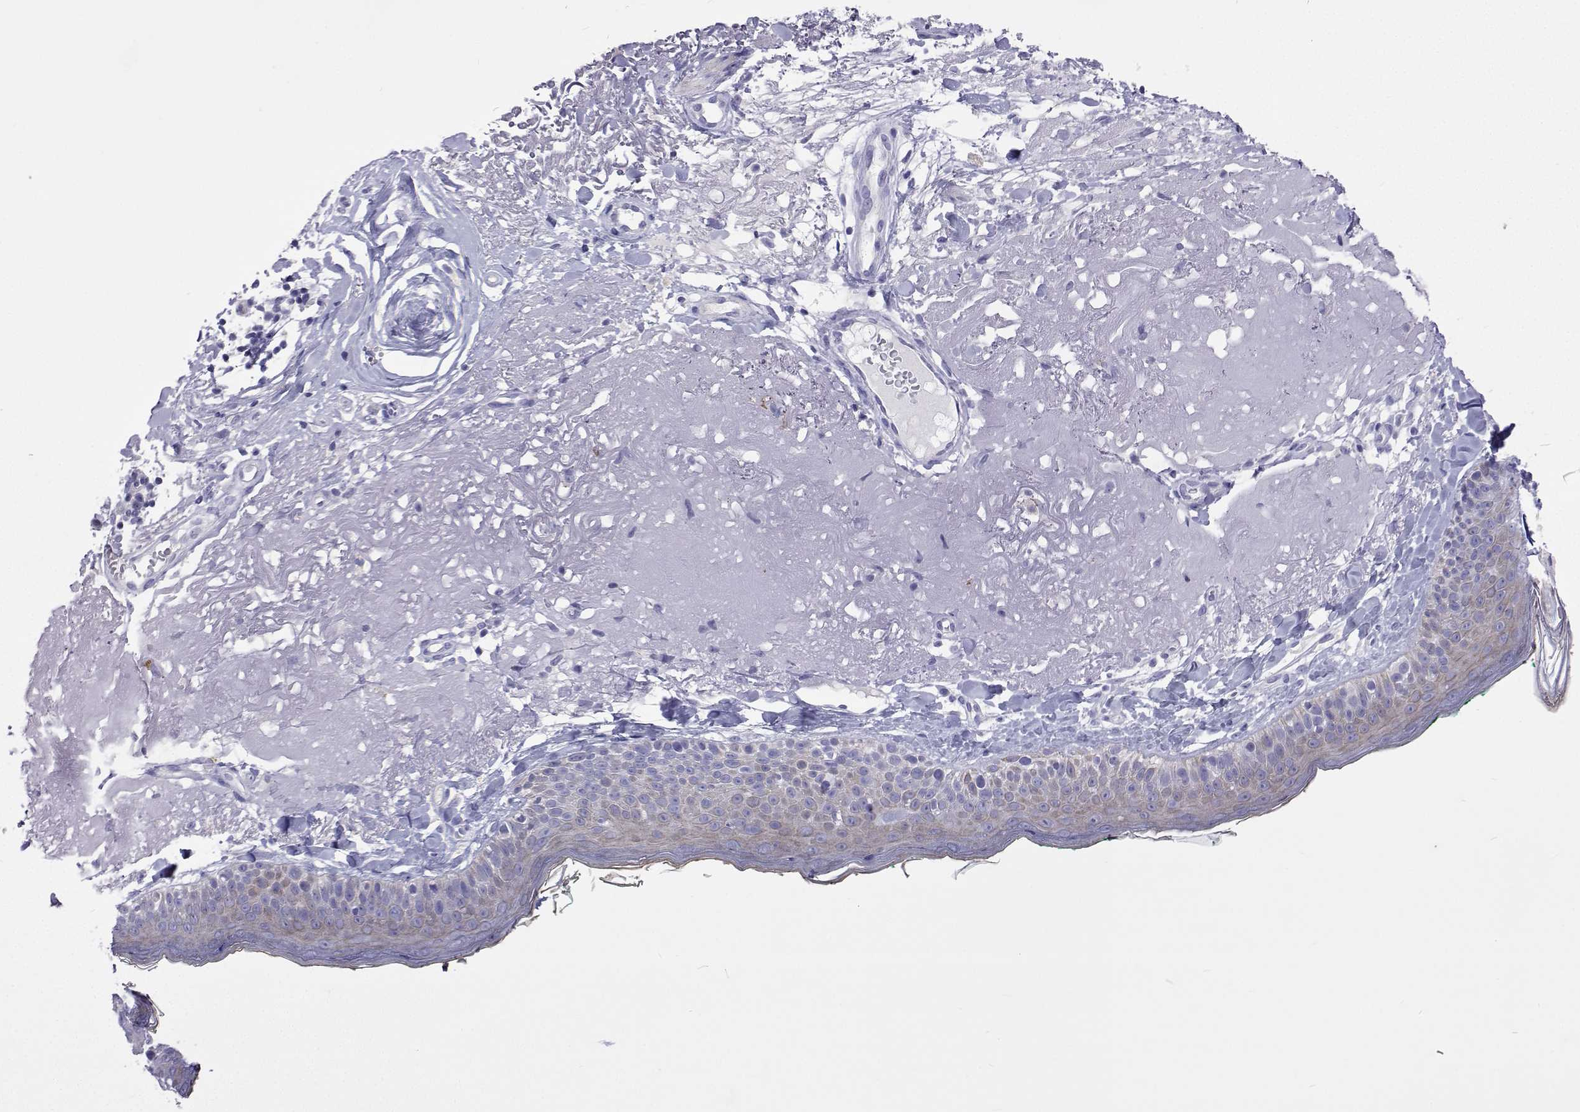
{"staining": {"intensity": "negative", "quantity": "none", "location": "none"}, "tissue": "skin", "cell_type": "Fibroblasts", "image_type": "normal", "snomed": [{"axis": "morphology", "description": "Normal tissue, NOS"}, {"axis": "topography", "description": "Skin"}], "caption": "A photomicrograph of human skin is negative for staining in fibroblasts.", "gene": "UMODL1", "patient": {"sex": "male", "age": 73}}